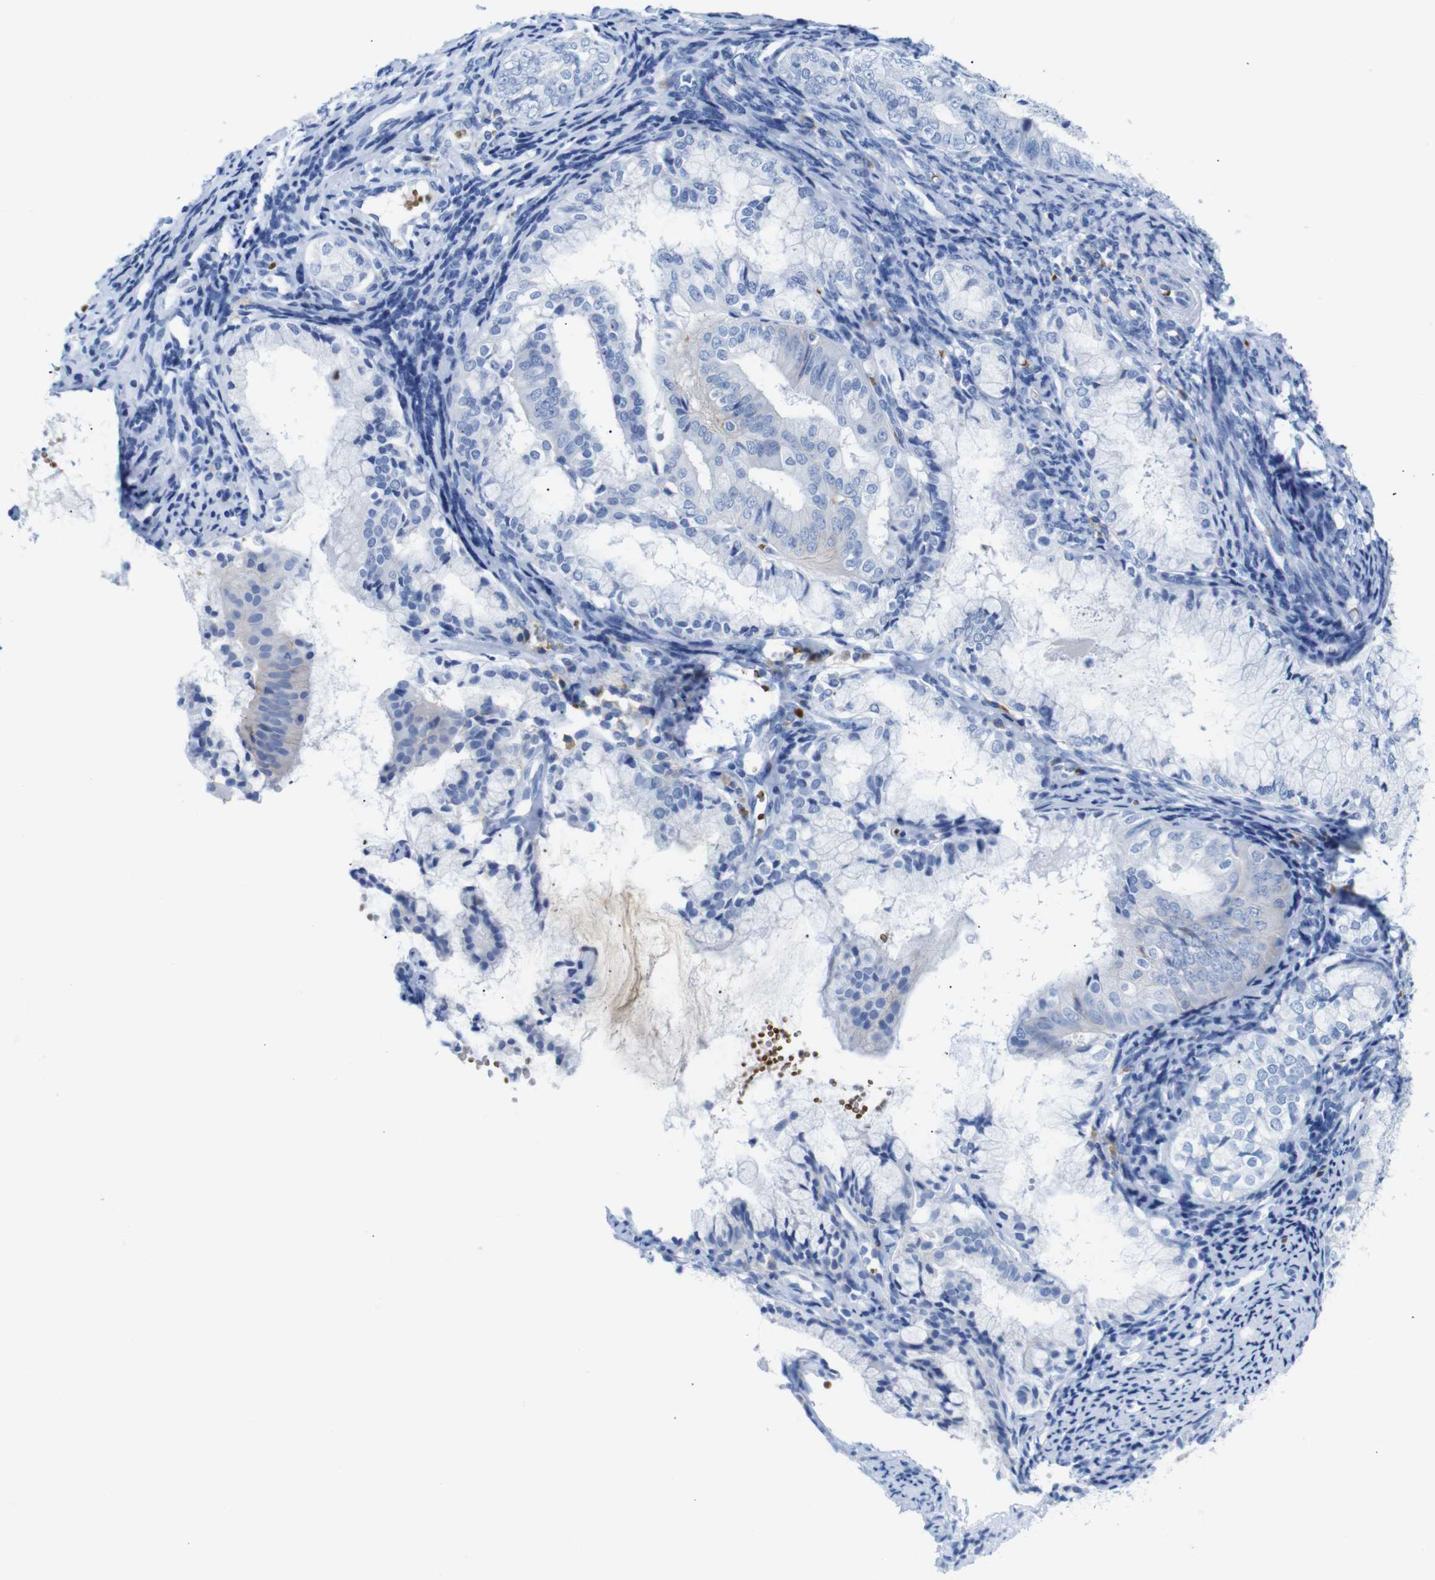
{"staining": {"intensity": "negative", "quantity": "none", "location": "none"}, "tissue": "endometrial cancer", "cell_type": "Tumor cells", "image_type": "cancer", "snomed": [{"axis": "morphology", "description": "Adenocarcinoma, NOS"}, {"axis": "topography", "description": "Endometrium"}], "caption": "DAB immunohistochemical staining of human endometrial adenocarcinoma displays no significant expression in tumor cells. (DAB (3,3'-diaminobenzidine) immunohistochemistry (IHC), high magnification).", "gene": "ERVMER34-1", "patient": {"sex": "female", "age": 63}}